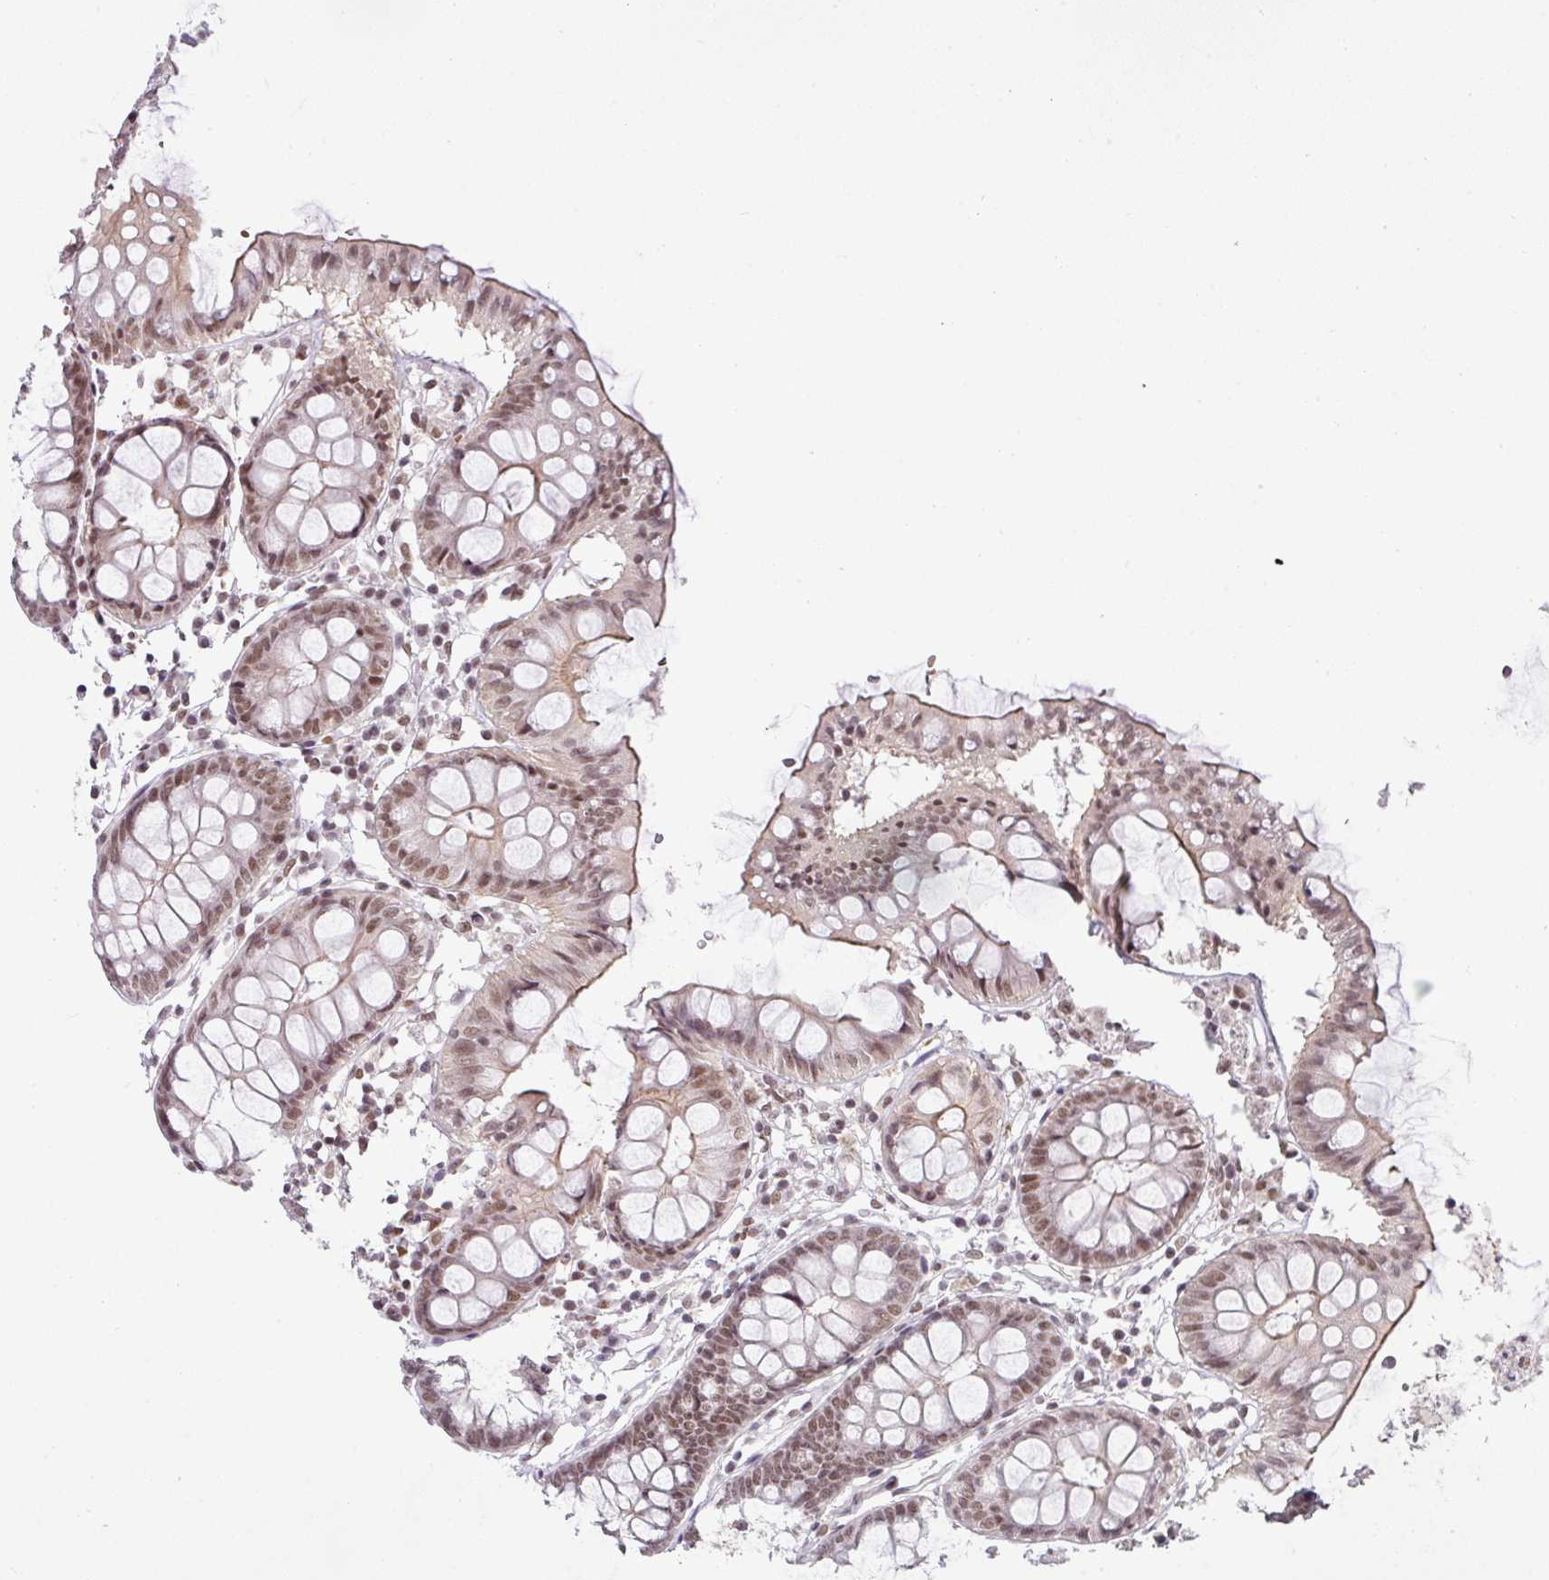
{"staining": {"intensity": "moderate", "quantity": "25%-75%", "location": "cytoplasmic/membranous,nuclear"}, "tissue": "colon", "cell_type": "Glandular cells", "image_type": "normal", "snomed": [{"axis": "morphology", "description": "Normal tissue, NOS"}, {"axis": "topography", "description": "Colon"}], "caption": "This is an image of immunohistochemistry staining of unremarkable colon, which shows moderate expression in the cytoplasmic/membranous,nuclear of glandular cells.", "gene": "NCOA5", "patient": {"sex": "female", "age": 84}}